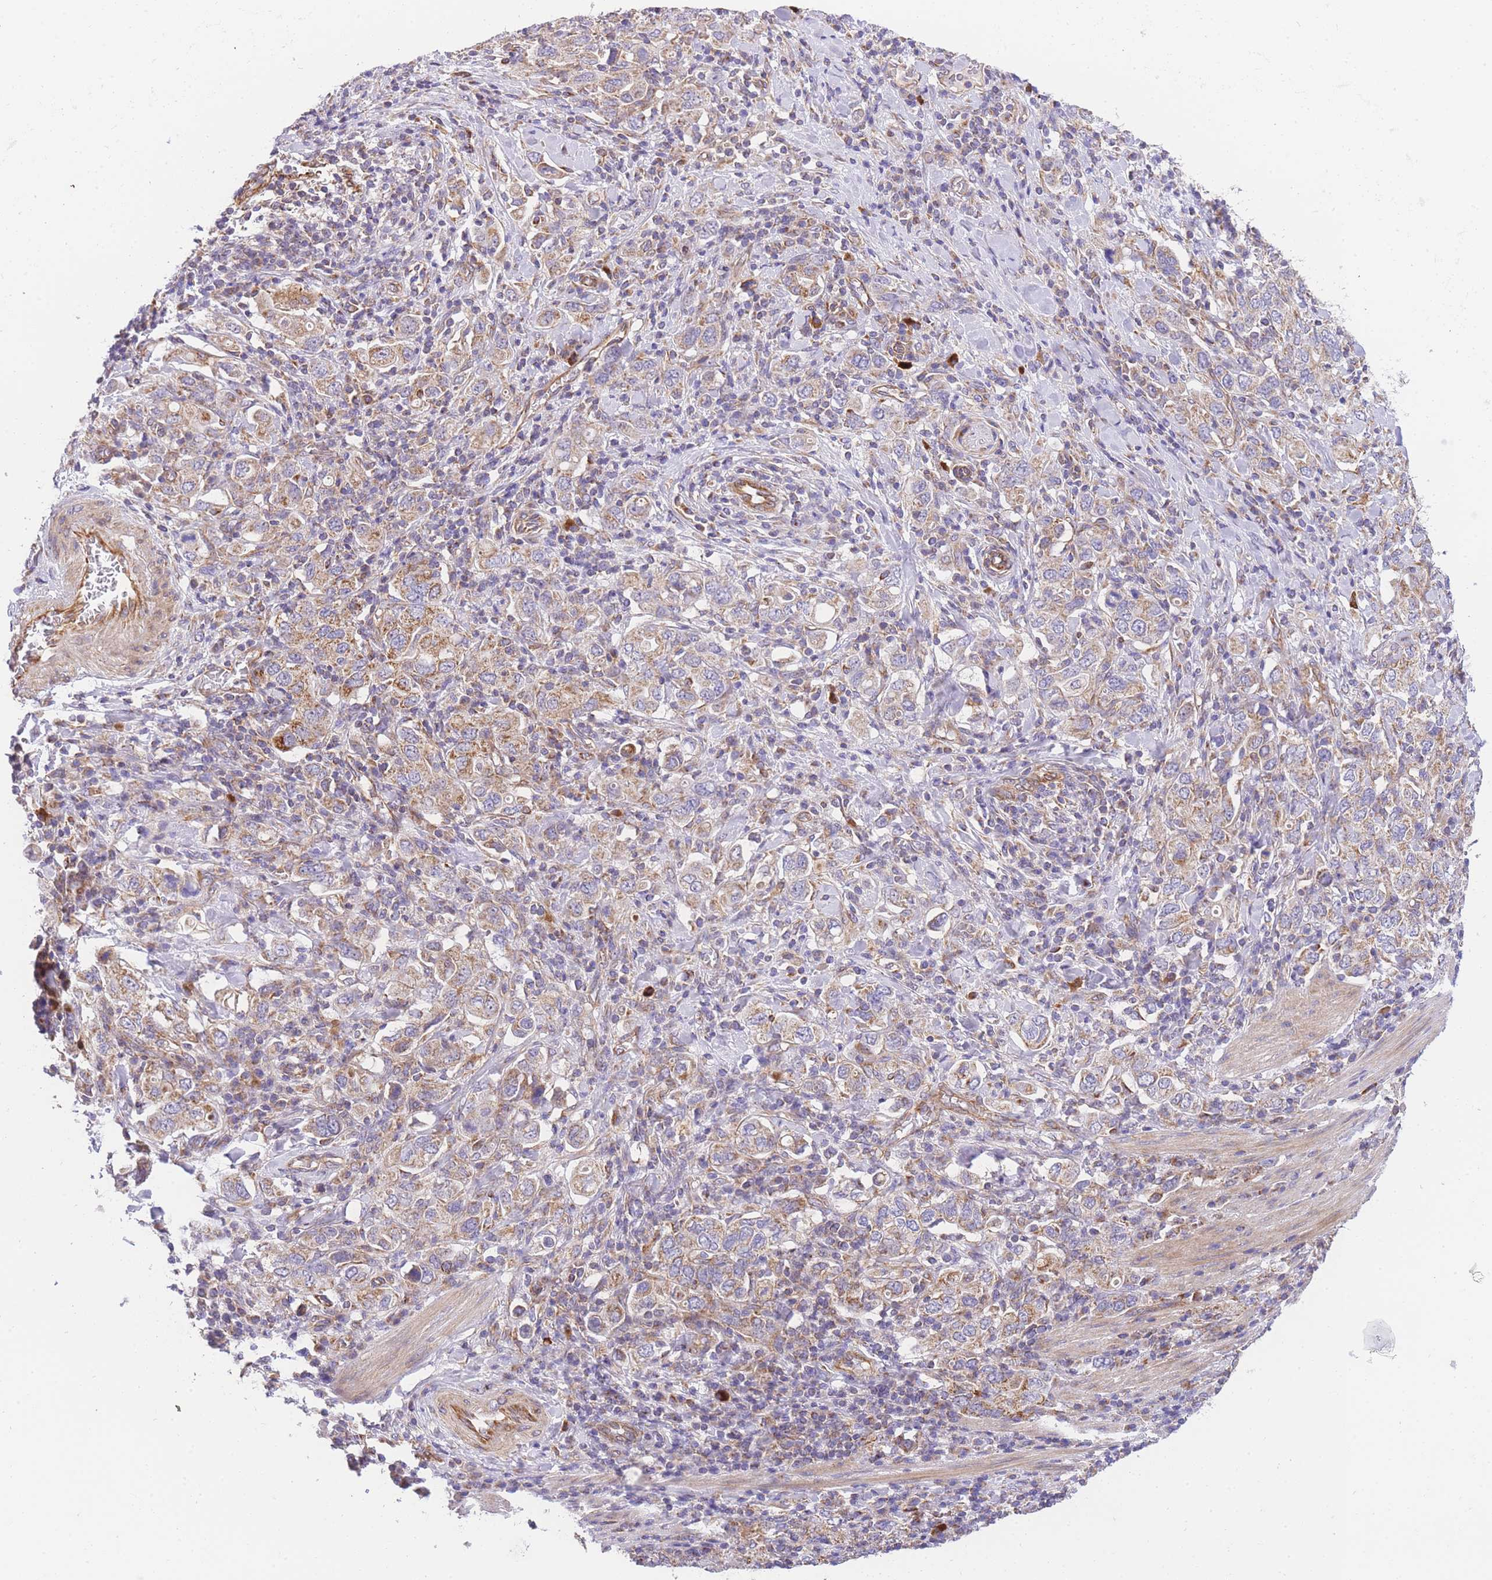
{"staining": {"intensity": "weak", "quantity": ">75%", "location": "cytoplasmic/membranous"}, "tissue": "stomach cancer", "cell_type": "Tumor cells", "image_type": "cancer", "snomed": [{"axis": "morphology", "description": "Adenocarcinoma, NOS"}, {"axis": "topography", "description": "Stomach, upper"}, {"axis": "topography", "description": "Stomach"}], "caption": "High-magnification brightfield microscopy of stomach cancer stained with DAB (brown) and counterstained with hematoxylin (blue). tumor cells exhibit weak cytoplasmic/membranous staining is seen in approximately>75% of cells.", "gene": "MTRES1", "patient": {"sex": "male", "age": 62}}